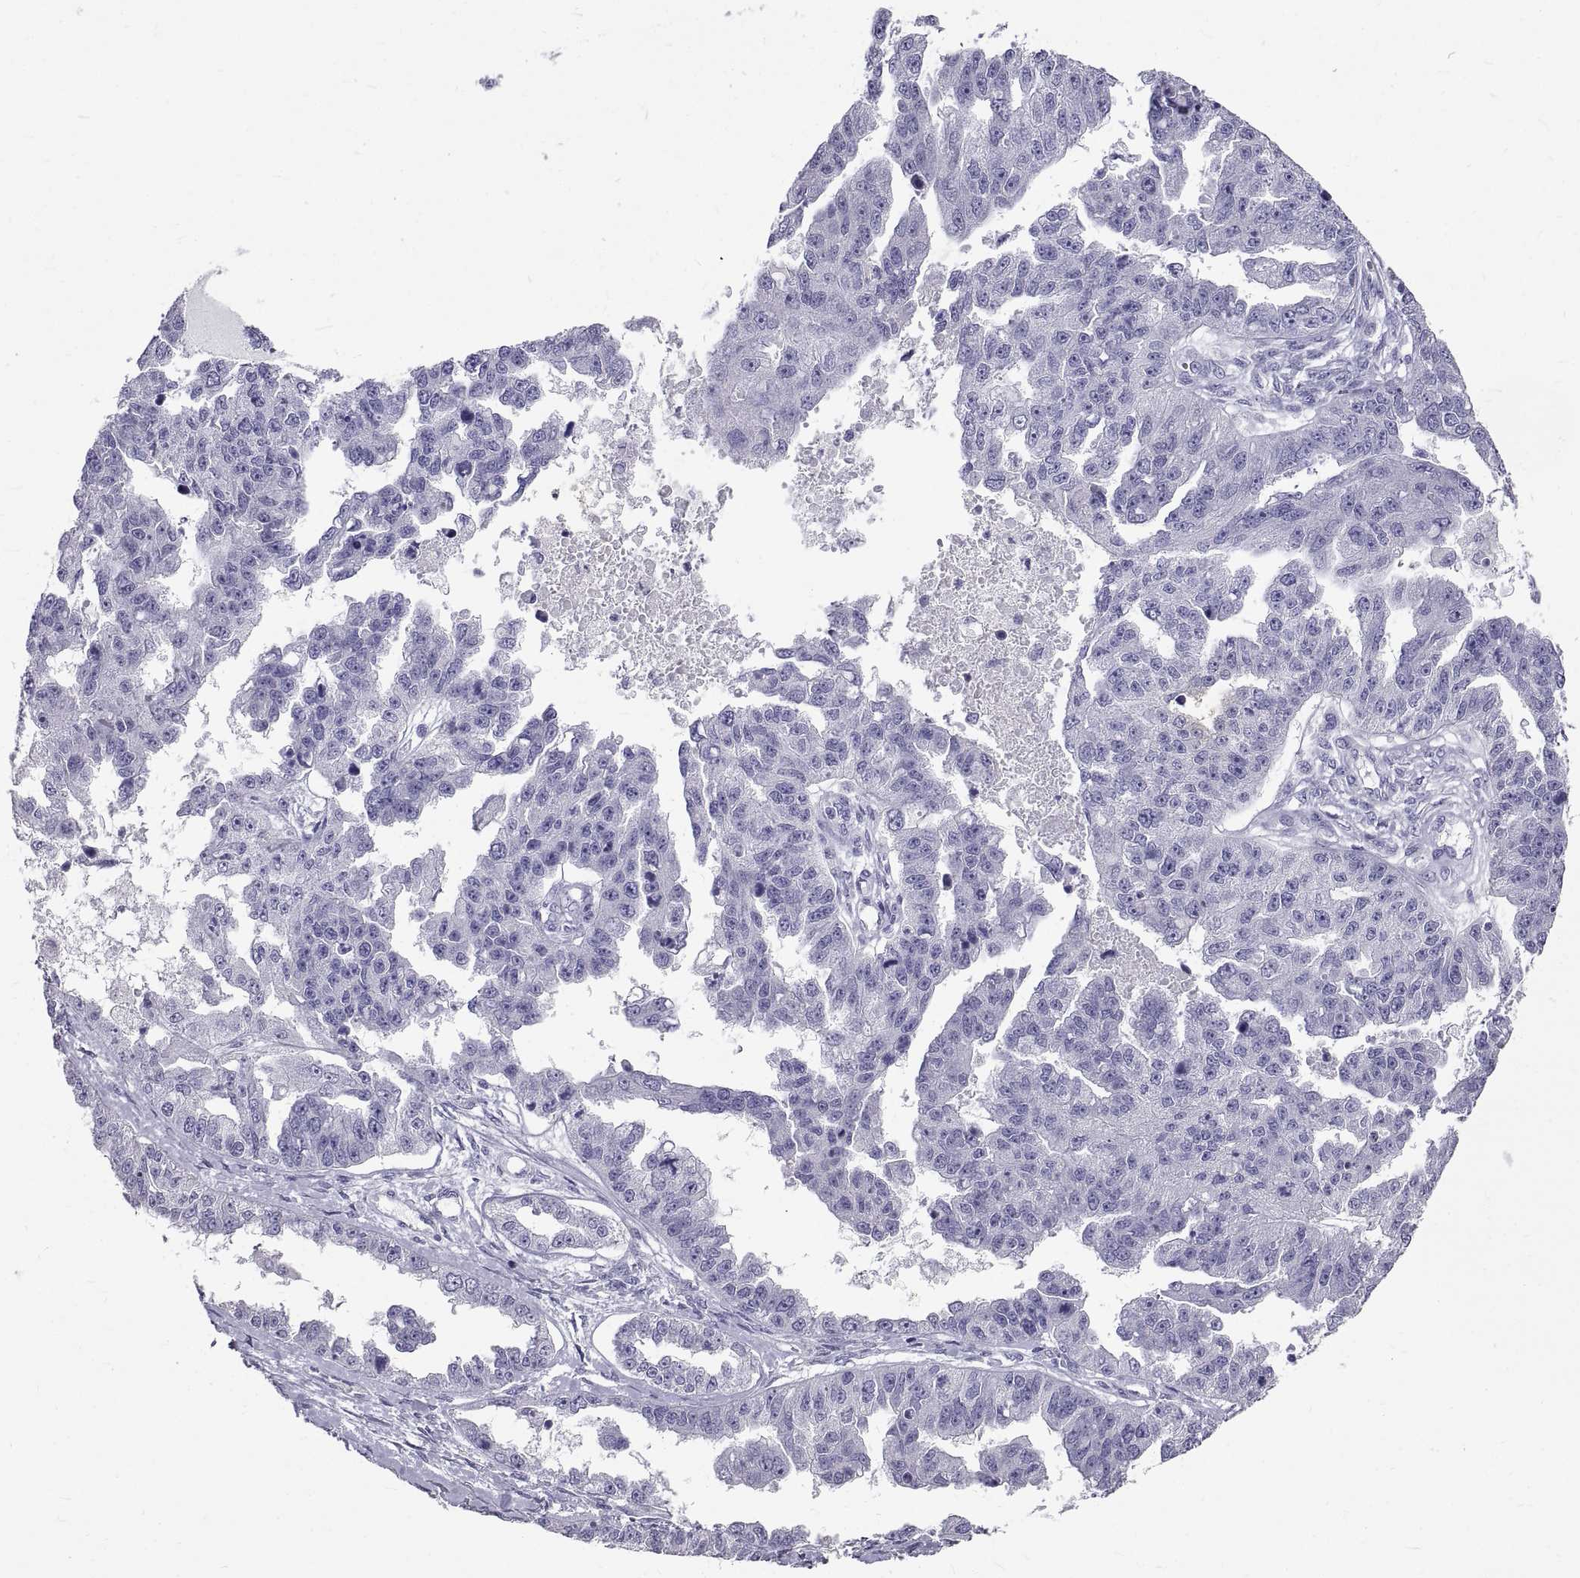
{"staining": {"intensity": "negative", "quantity": "none", "location": "none"}, "tissue": "ovarian cancer", "cell_type": "Tumor cells", "image_type": "cancer", "snomed": [{"axis": "morphology", "description": "Cystadenocarcinoma, serous, NOS"}, {"axis": "topography", "description": "Ovary"}], "caption": "This micrograph is of serous cystadenocarcinoma (ovarian) stained with immunohistochemistry (IHC) to label a protein in brown with the nuclei are counter-stained blue. There is no staining in tumor cells. (DAB (3,3'-diaminobenzidine) IHC with hematoxylin counter stain).", "gene": "GNG12", "patient": {"sex": "female", "age": 58}}